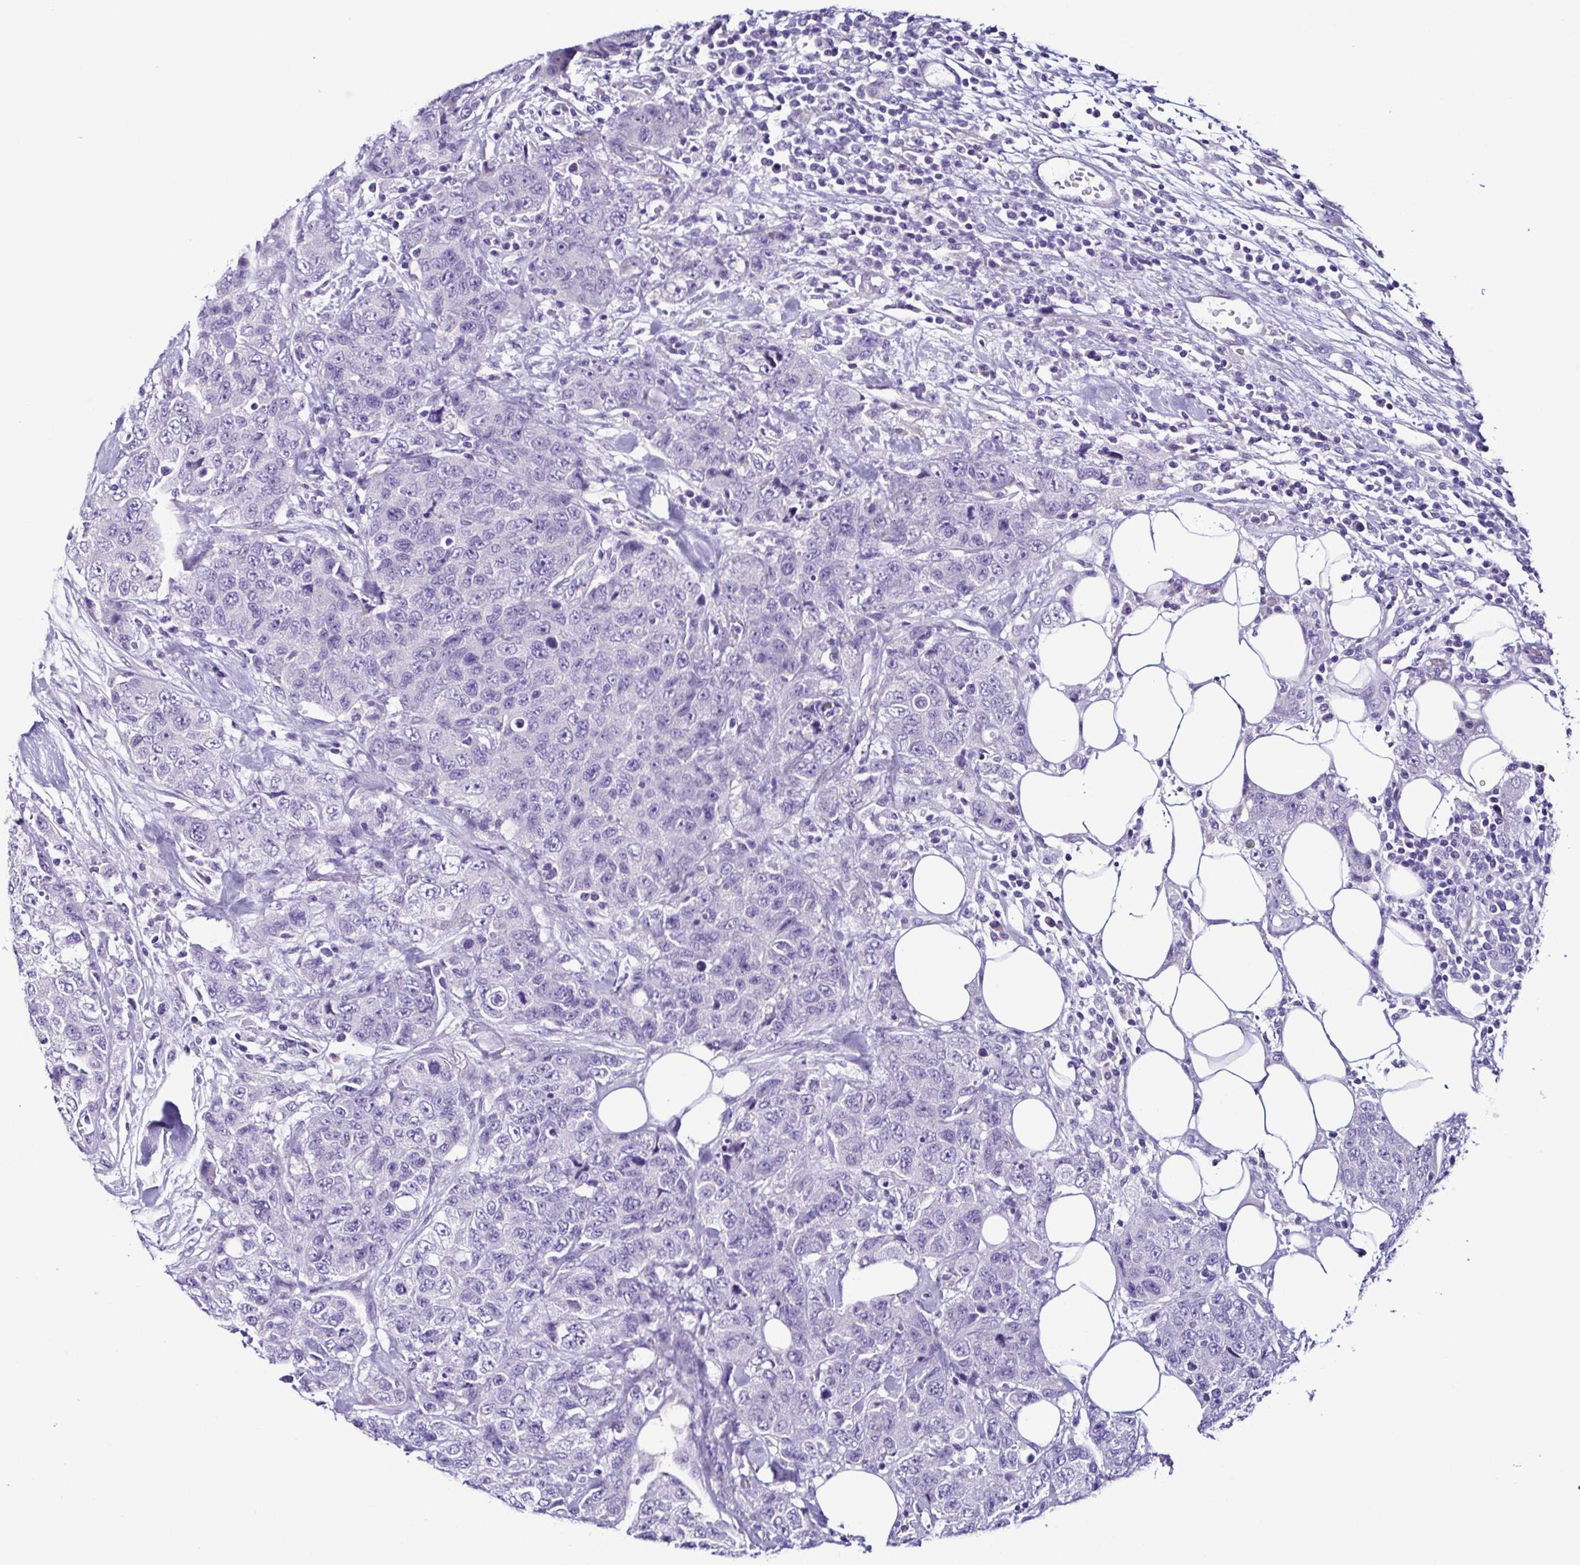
{"staining": {"intensity": "negative", "quantity": "none", "location": "none"}, "tissue": "urothelial cancer", "cell_type": "Tumor cells", "image_type": "cancer", "snomed": [{"axis": "morphology", "description": "Urothelial carcinoma, High grade"}, {"axis": "topography", "description": "Urinary bladder"}], "caption": "A high-resolution histopathology image shows immunohistochemistry (IHC) staining of high-grade urothelial carcinoma, which reveals no significant staining in tumor cells.", "gene": "SRL", "patient": {"sex": "female", "age": 78}}